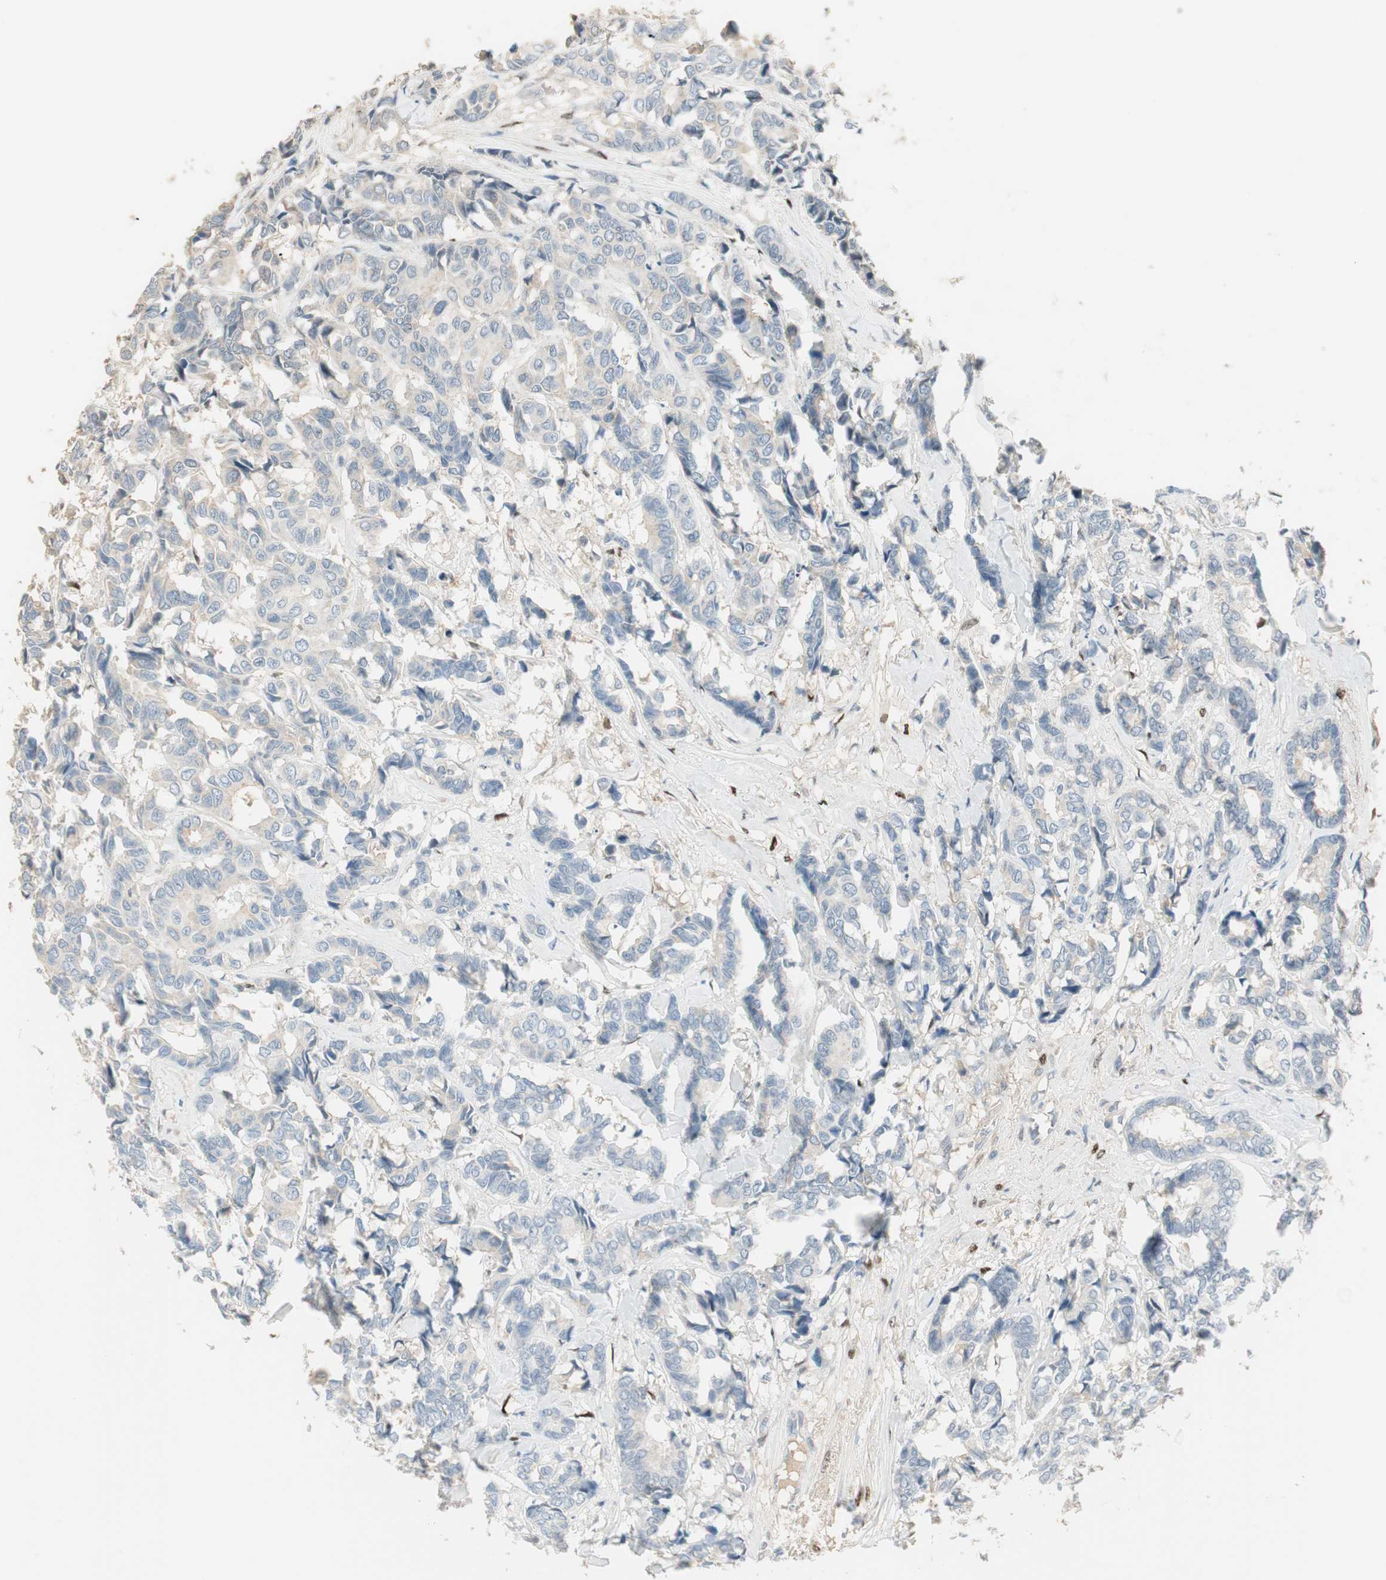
{"staining": {"intensity": "negative", "quantity": "none", "location": "none"}, "tissue": "breast cancer", "cell_type": "Tumor cells", "image_type": "cancer", "snomed": [{"axis": "morphology", "description": "Duct carcinoma"}, {"axis": "topography", "description": "Breast"}], "caption": "Tumor cells are negative for brown protein staining in intraductal carcinoma (breast).", "gene": "RUNX2", "patient": {"sex": "female", "age": 87}}